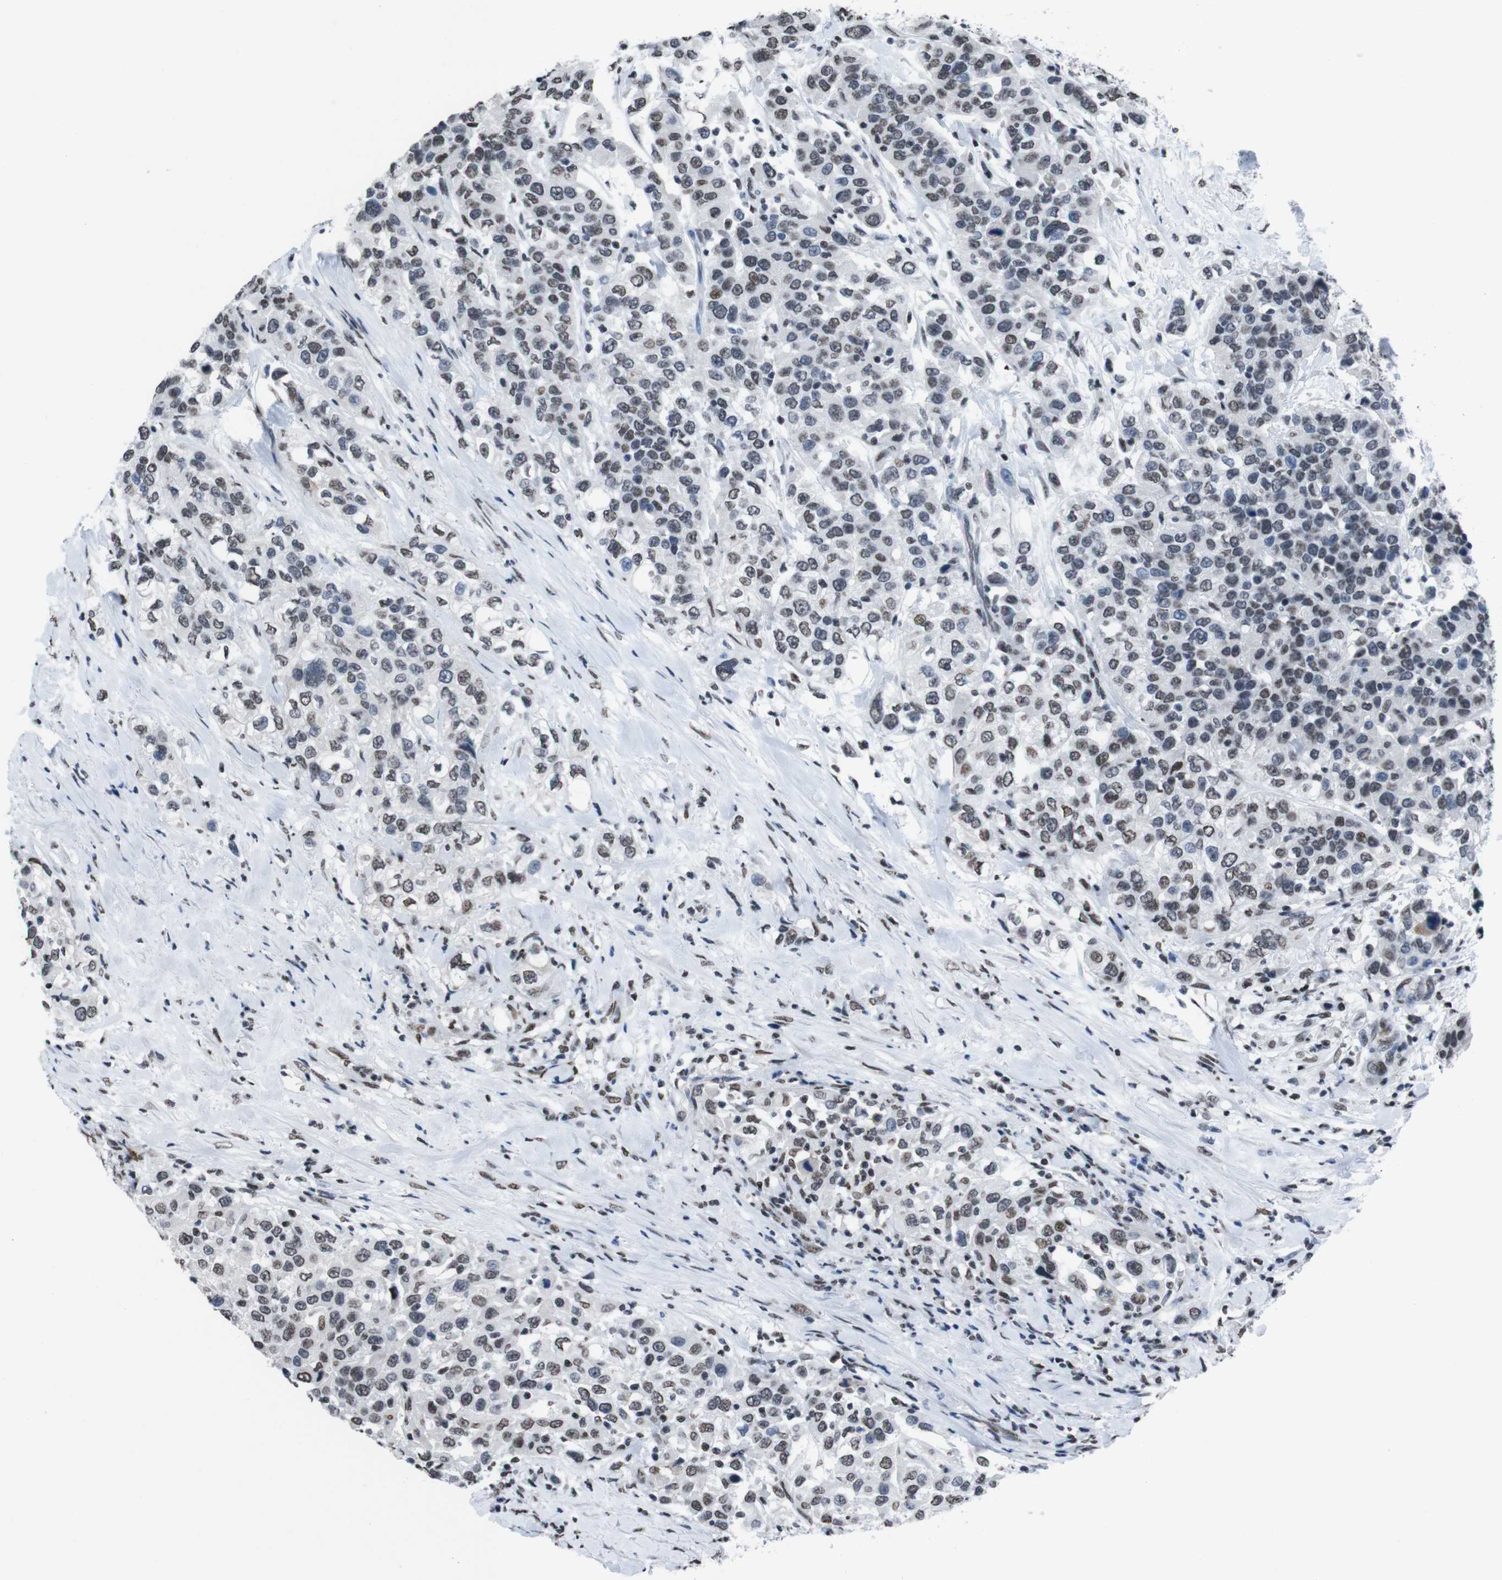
{"staining": {"intensity": "weak", "quantity": "25%-75%", "location": "nuclear"}, "tissue": "urothelial cancer", "cell_type": "Tumor cells", "image_type": "cancer", "snomed": [{"axis": "morphology", "description": "Urothelial carcinoma, High grade"}, {"axis": "topography", "description": "Urinary bladder"}], "caption": "Tumor cells exhibit weak nuclear staining in about 25%-75% of cells in high-grade urothelial carcinoma.", "gene": "PIP4P2", "patient": {"sex": "female", "age": 80}}